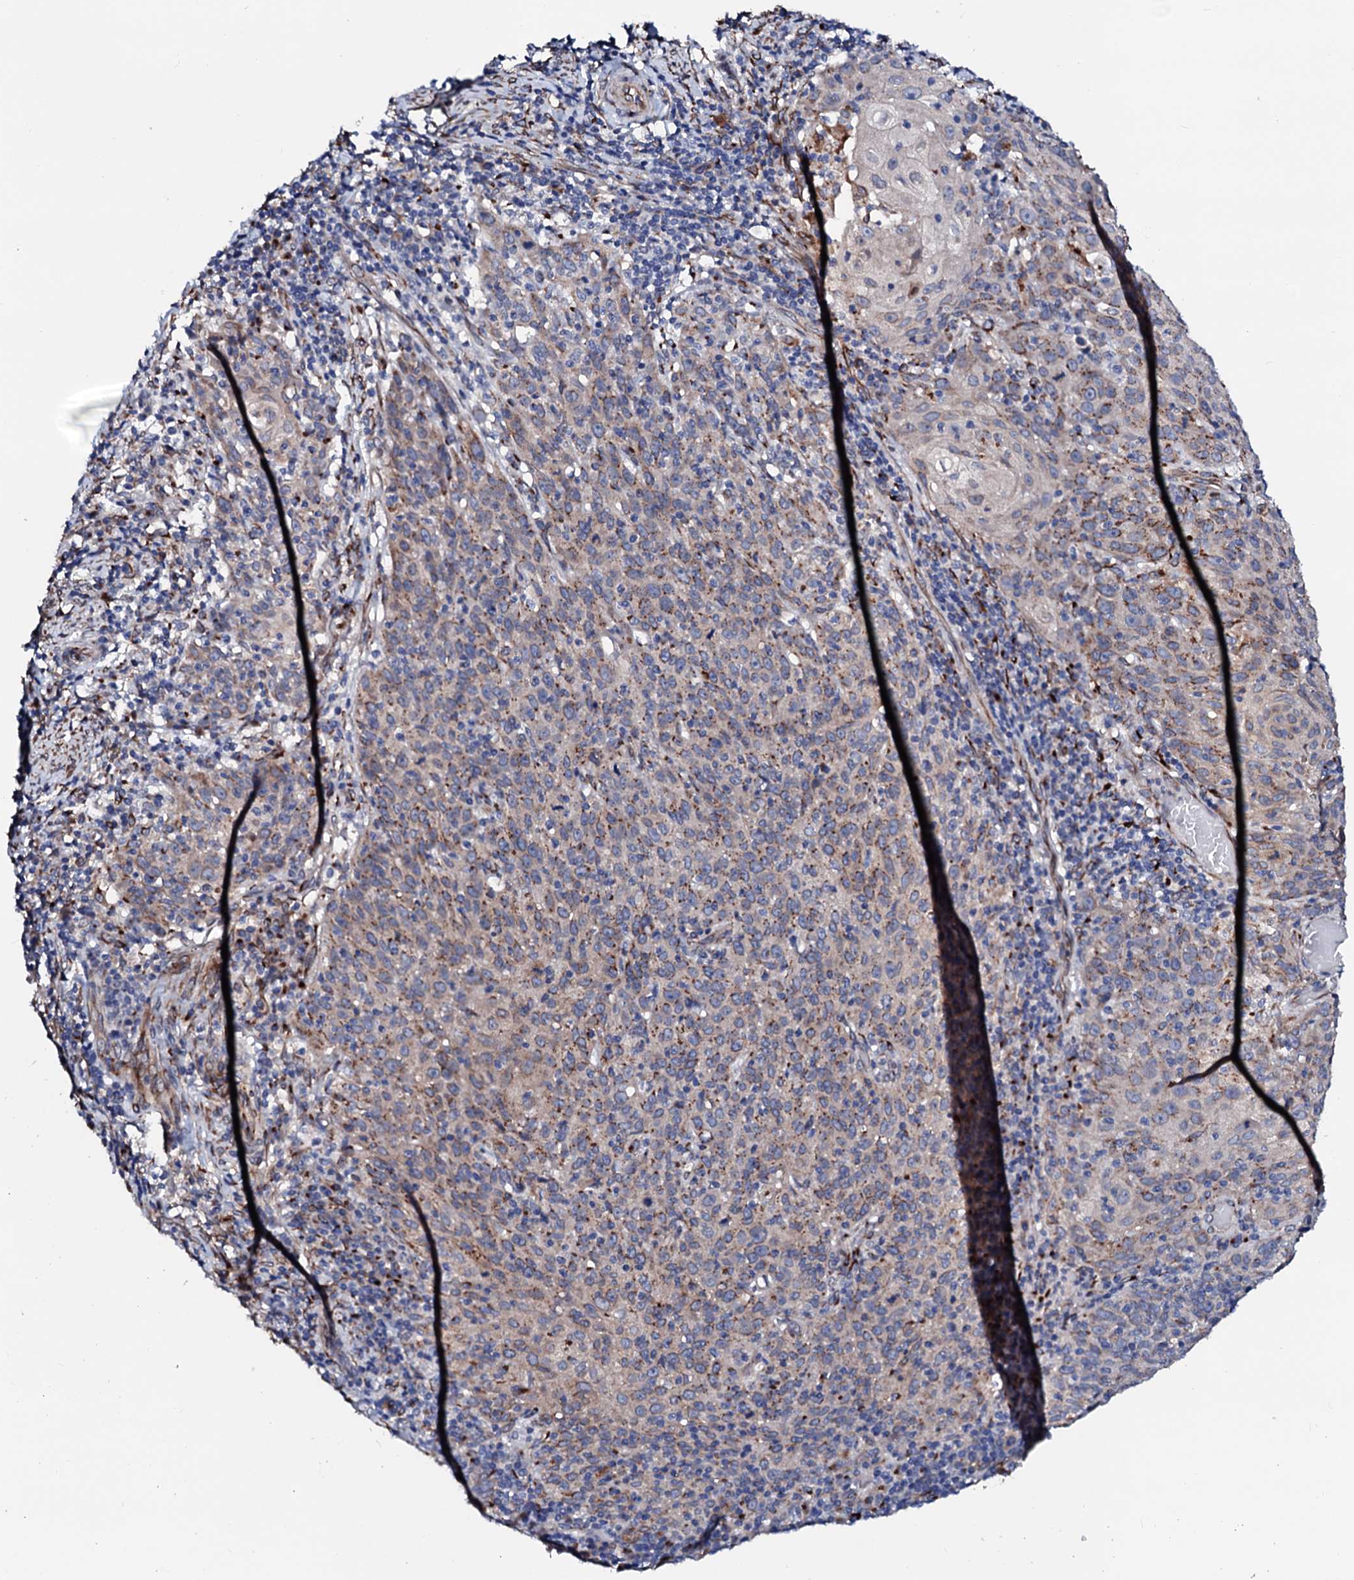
{"staining": {"intensity": "weak", "quantity": "25%-75%", "location": "cytoplasmic/membranous"}, "tissue": "cervical cancer", "cell_type": "Tumor cells", "image_type": "cancer", "snomed": [{"axis": "morphology", "description": "Squamous cell carcinoma, NOS"}, {"axis": "topography", "description": "Cervix"}], "caption": "About 25%-75% of tumor cells in cervical cancer show weak cytoplasmic/membranous protein expression as visualized by brown immunohistochemical staining.", "gene": "TMCO3", "patient": {"sex": "female", "age": 50}}